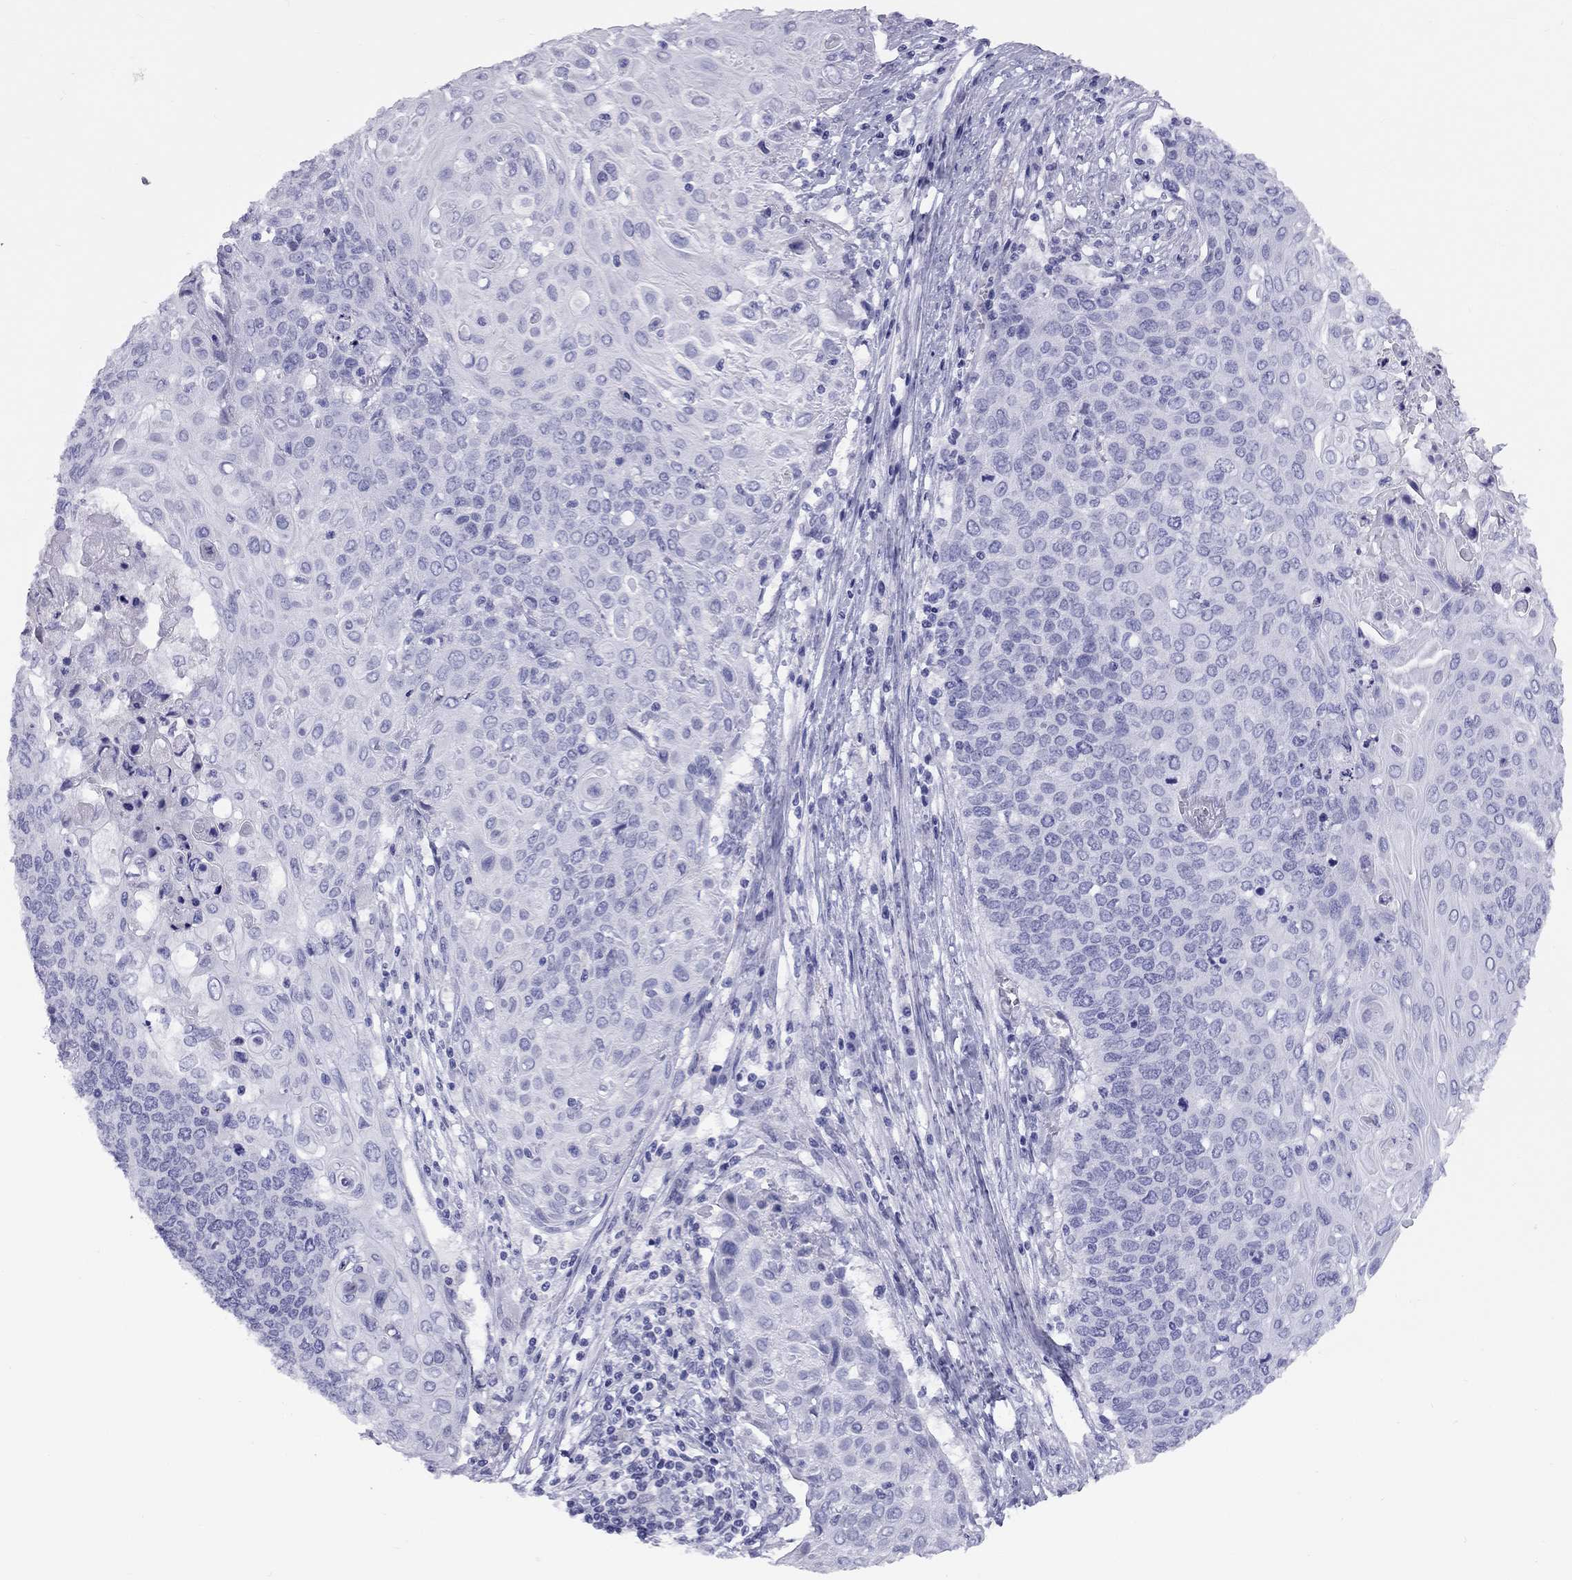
{"staining": {"intensity": "negative", "quantity": "none", "location": "none"}, "tissue": "cervical cancer", "cell_type": "Tumor cells", "image_type": "cancer", "snomed": [{"axis": "morphology", "description": "Squamous cell carcinoma, NOS"}, {"axis": "topography", "description": "Cervix"}], "caption": "Tumor cells show no significant protein staining in squamous cell carcinoma (cervical).", "gene": "FSCN3", "patient": {"sex": "female", "age": 39}}